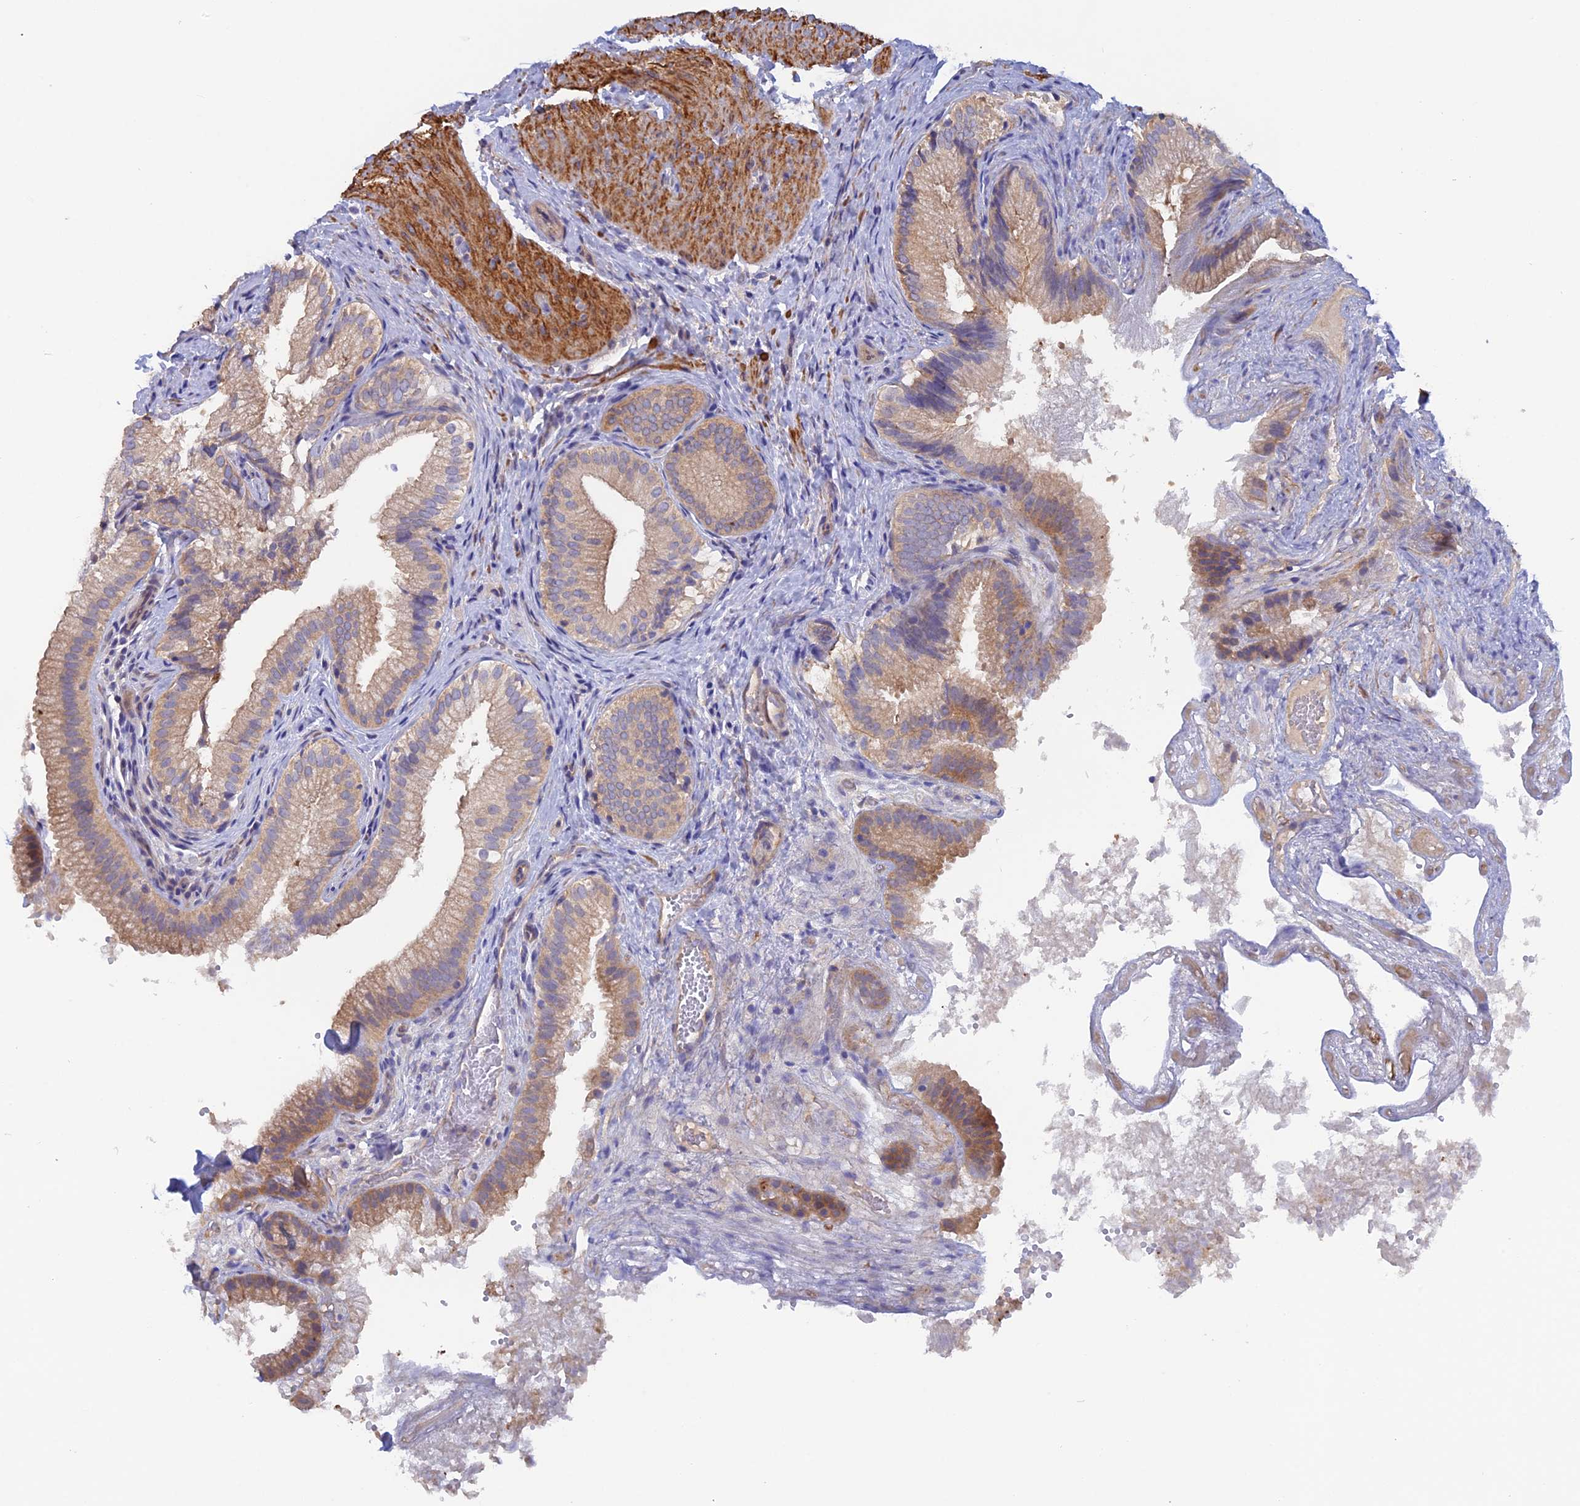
{"staining": {"intensity": "moderate", "quantity": ">75%", "location": "cytoplasmic/membranous"}, "tissue": "gallbladder", "cell_type": "Glandular cells", "image_type": "normal", "snomed": [{"axis": "morphology", "description": "Normal tissue, NOS"}, {"axis": "topography", "description": "Gallbladder"}], "caption": "Gallbladder stained with immunohistochemistry exhibits moderate cytoplasmic/membranous positivity in about >75% of glandular cells.", "gene": "FZR1", "patient": {"sex": "female", "age": 30}}